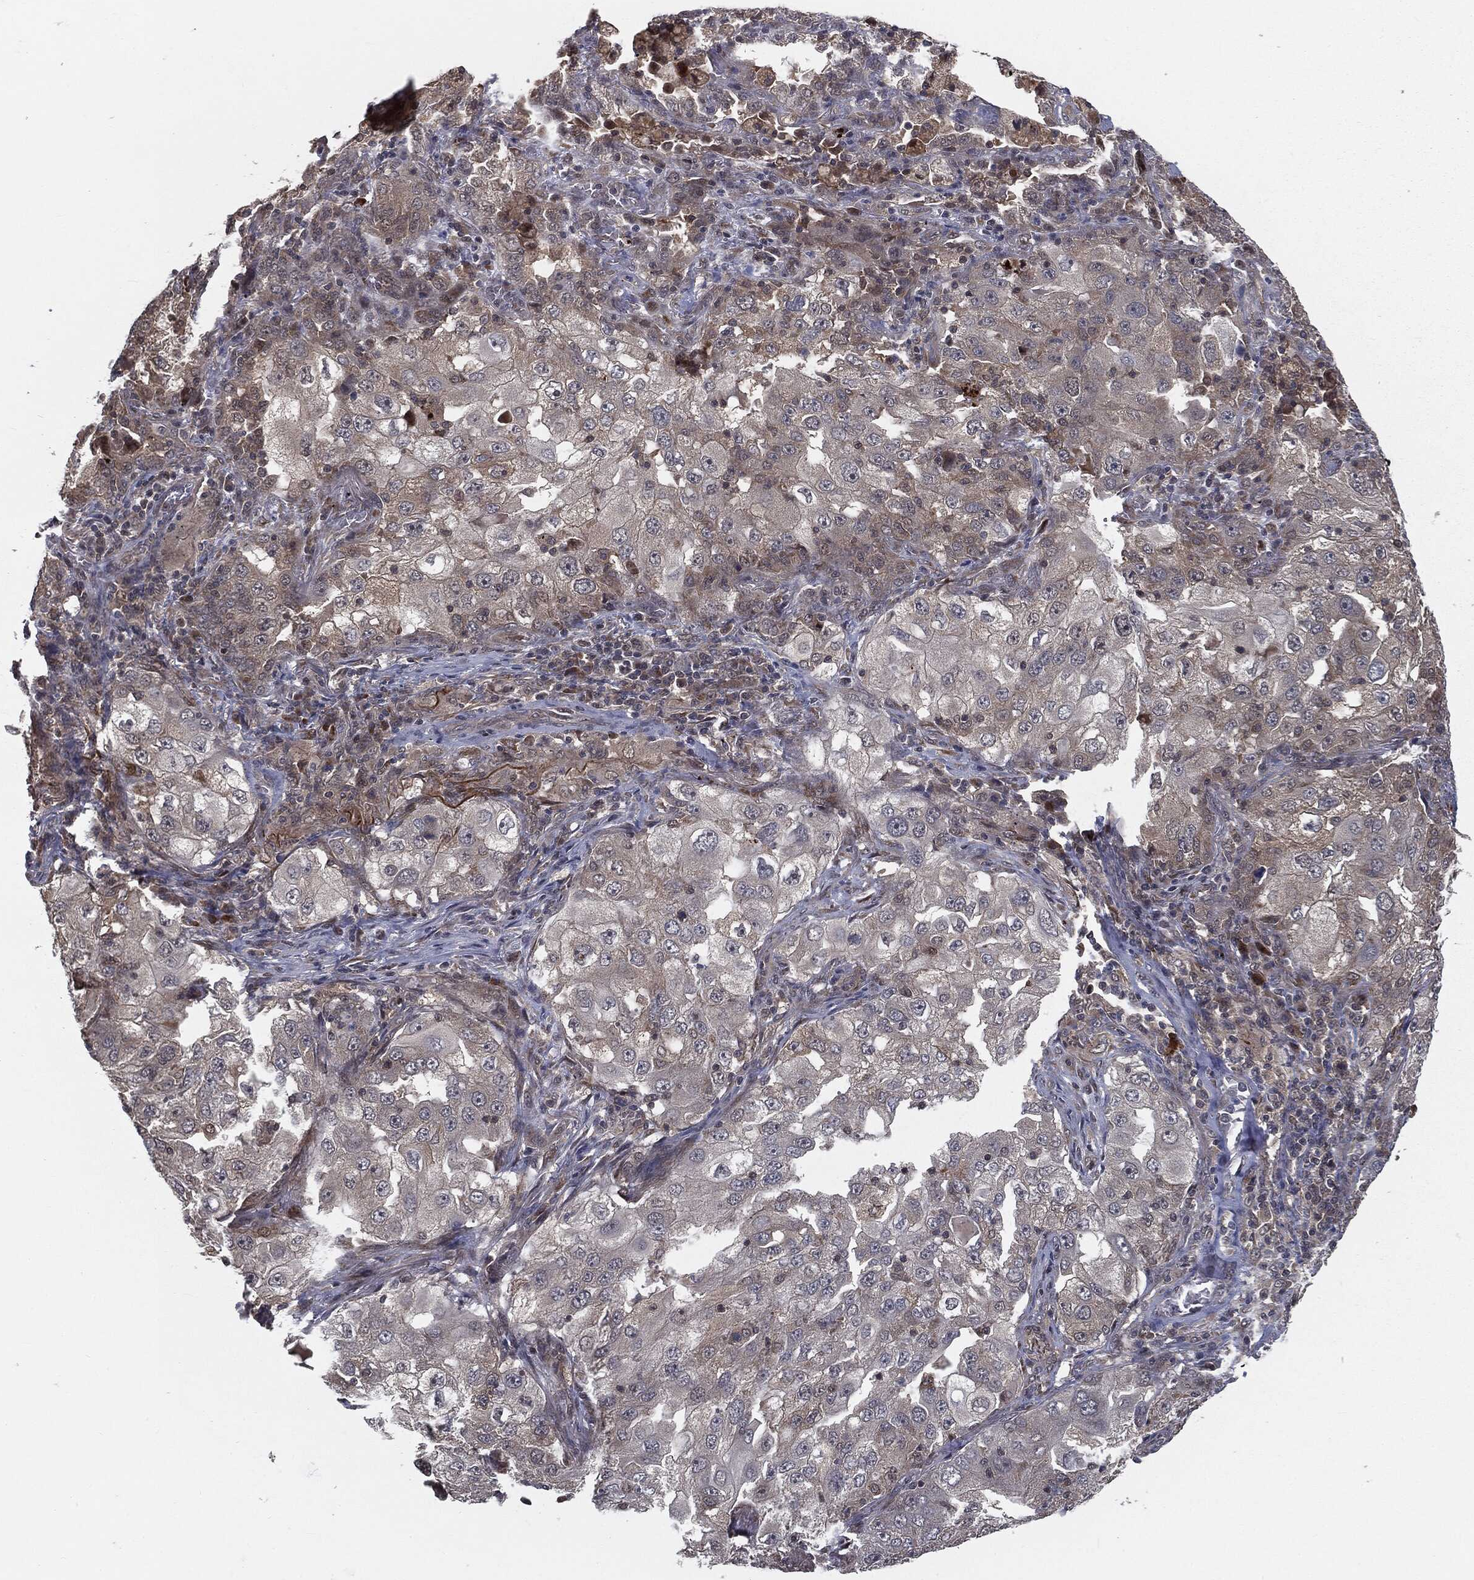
{"staining": {"intensity": "weak", "quantity": "<25%", "location": "cytoplasmic/membranous"}, "tissue": "lung cancer", "cell_type": "Tumor cells", "image_type": "cancer", "snomed": [{"axis": "morphology", "description": "Adenocarcinoma, NOS"}, {"axis": "topography", "description": "Lung"}], "caption": "DAB (3,3'-diaminobenzidine) immunohistochemical staining of human lung cancer (adenocarcinoma) shows no significant expression in tumor cells.", "gene": "FBXO7", "patient": {"sex": "female", "age": 61}}